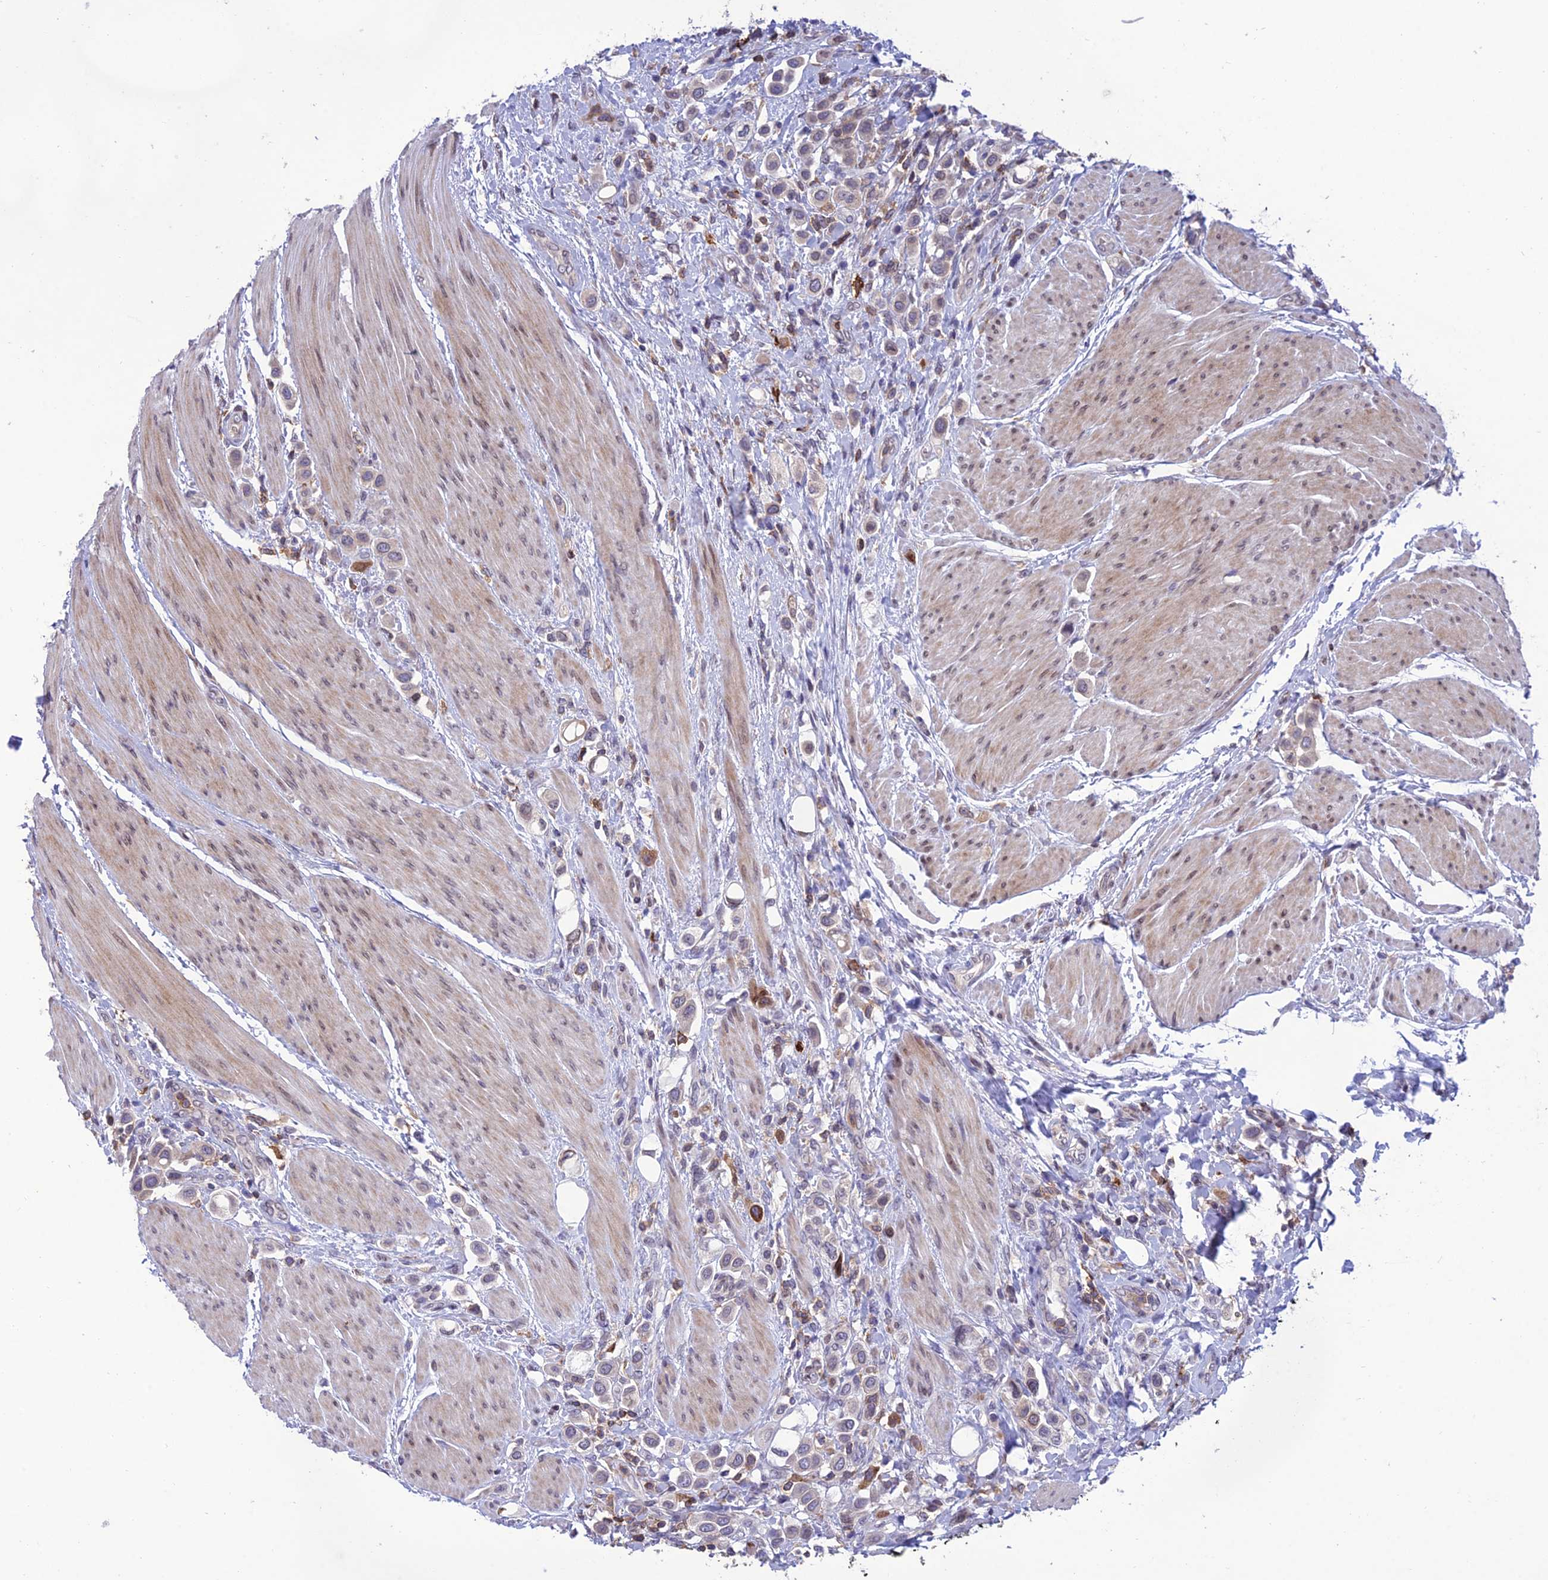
{"staining": {"intensity": "weak", "quantity": "<25%", "location": "cytoplasmic/membranous"}, "tissue": "urothelial cancer", "cell_type": "Tumor cells", "image_type": "cancer", "snomed": [{"axis": "morphology", "description": "Urothelial carcinoma, High grade"}, {"axis": "topography", "description": "Urinary bladder"}], "caption": "This is an IHC image of urothelial cancer. There is no positivity in tumor cells.", "gene": "FAM76A", "patient": {"sex": "male", "age": 50}}